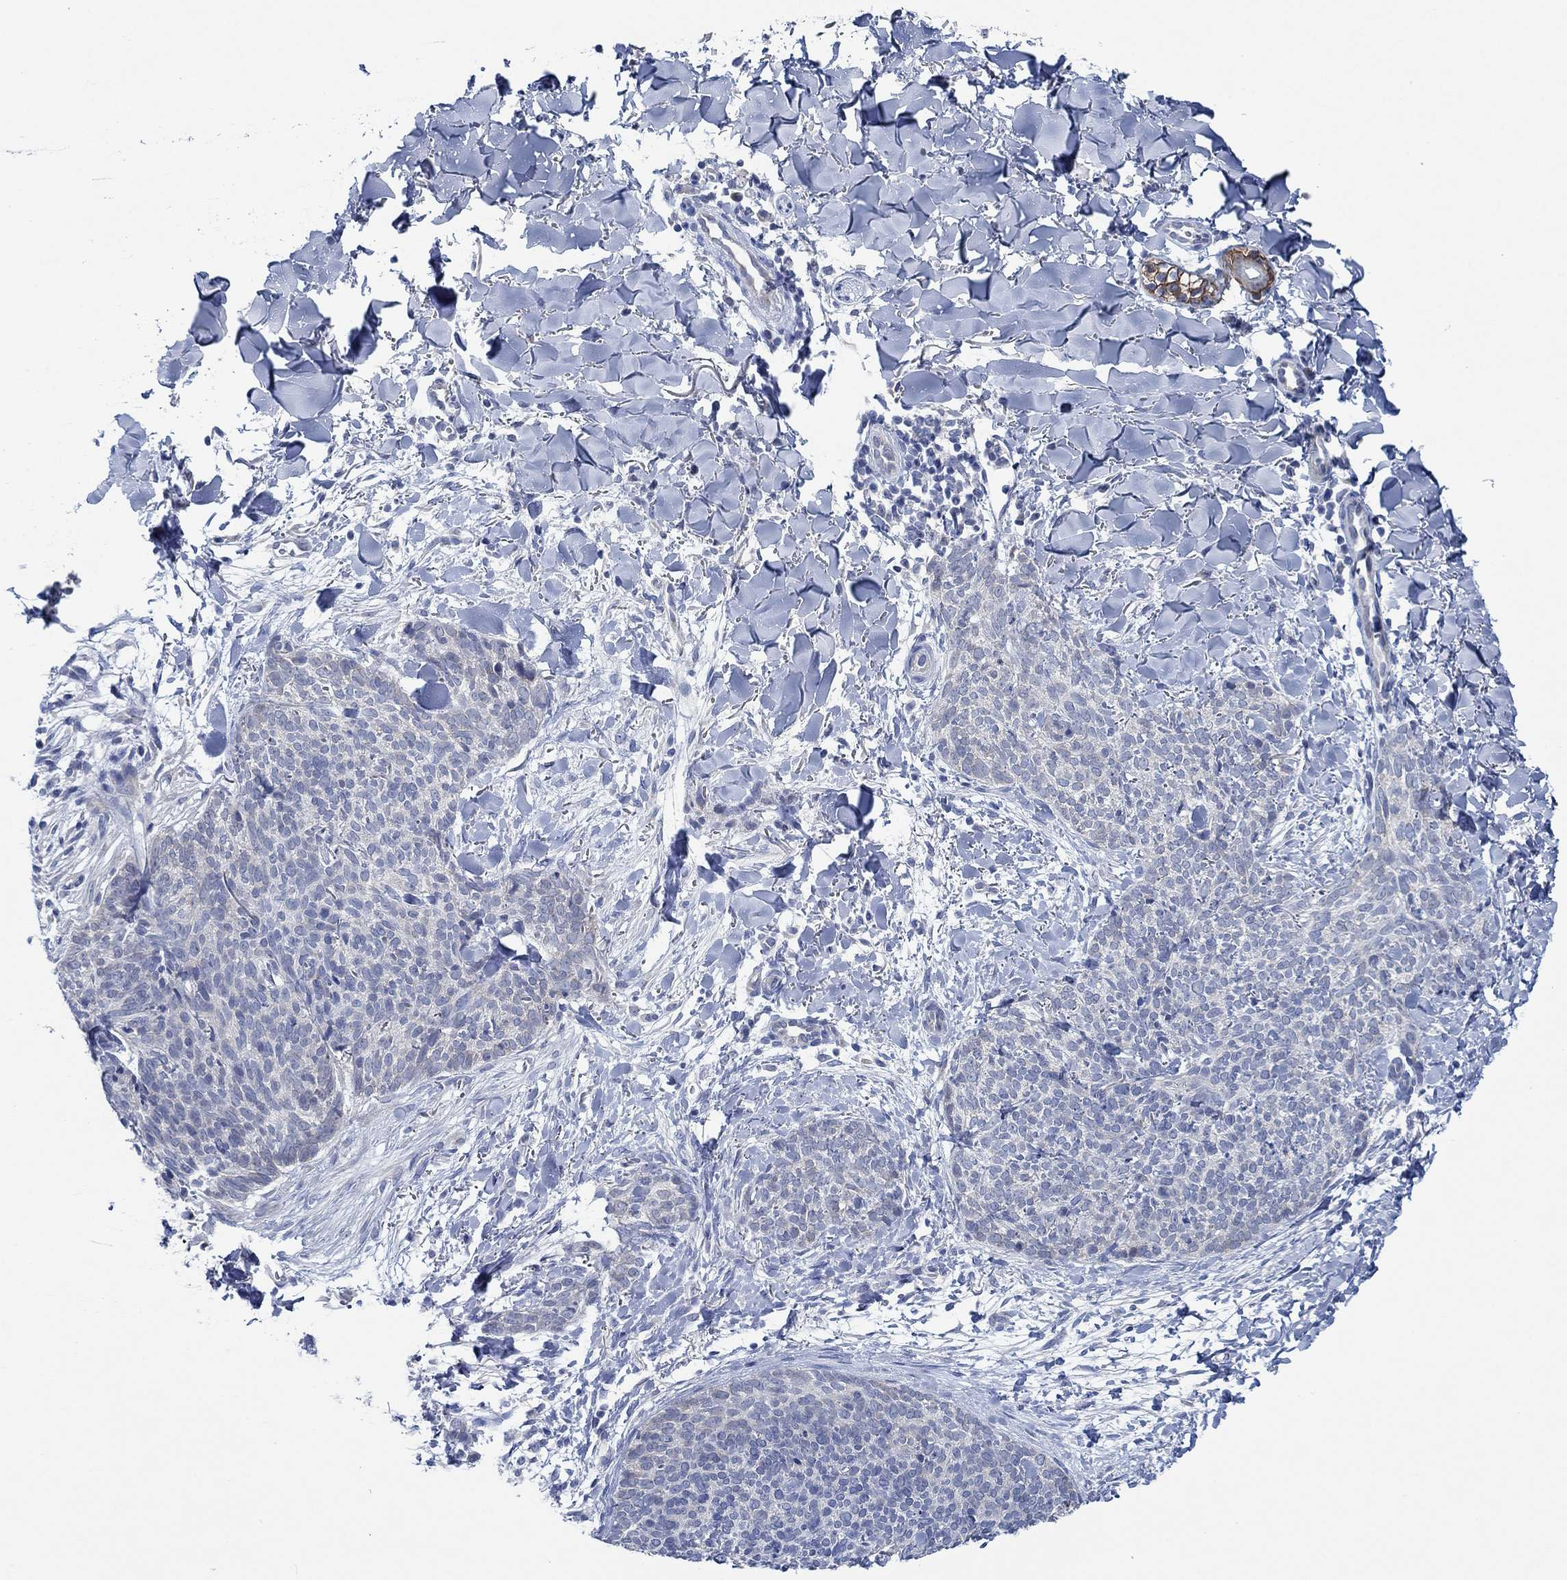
{"staining": {"intensity": "negative", "quantity": "none", "location": "none"}, "tissue": "skin cancer", "cell_type": "Tumor cells", "image_type": "cancer", "snomed": [{"axis": "morphology", "description": "Basal cell carcinoma"}, {"axis": "topography", "description": "Skin"}], "caption": "Tumor cells show no significant protein staining in basal cell carcinoma (skin).", "gene": "ZNF671", "patient": {"sex": "male", "age": 64}}